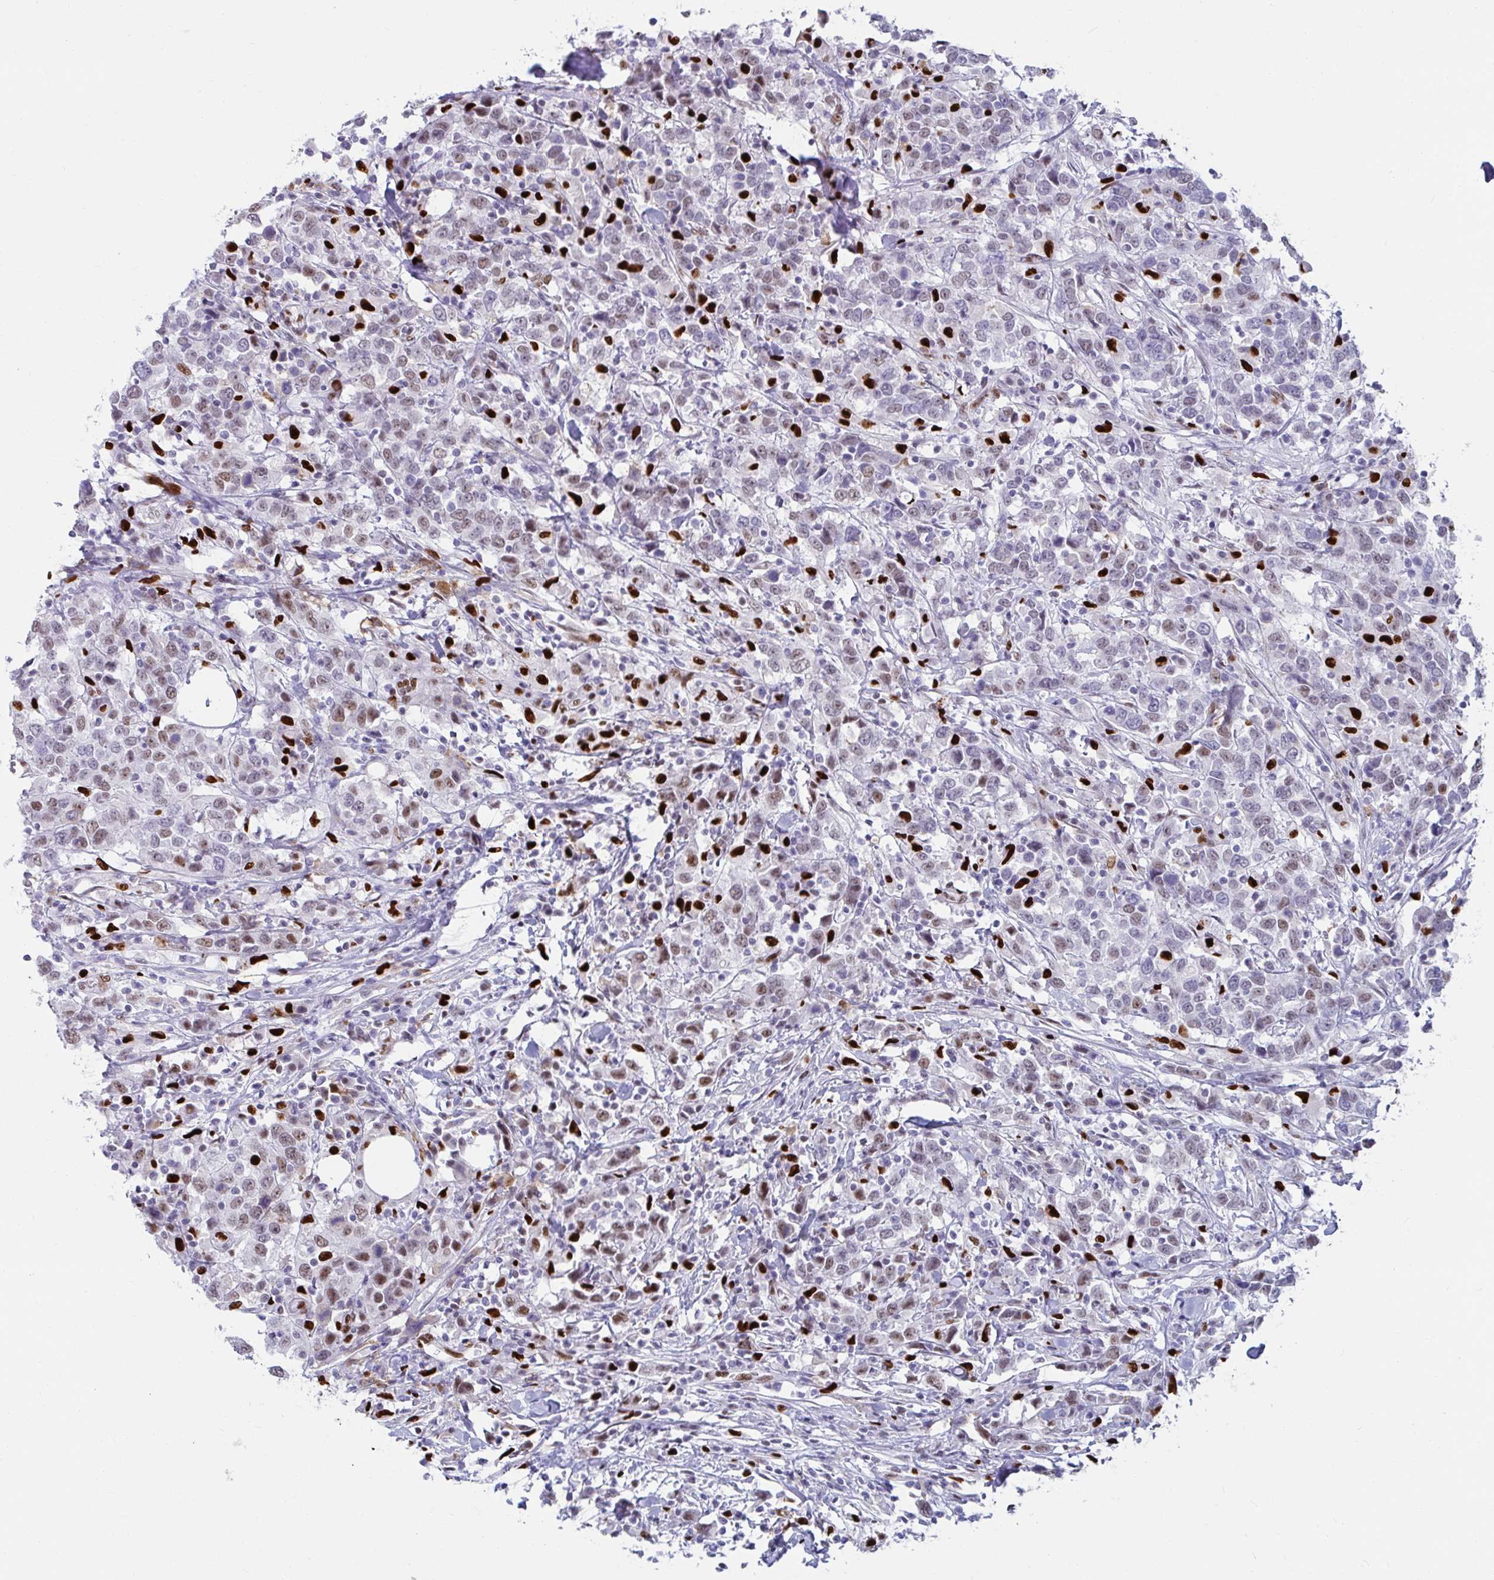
{"staining": {"intensity": "moderate", "quantity": "25%-75%", "location": "nuclear"}, "tissue": "urothelial cancer", "cell_type": "Tumor cells", "image_type": "cancer", "snomed": [{"axis": "morphology", "description": "Urothelial carcinoma, High grade"}, {"axis": "topography", "description": "Urinary bladder"}], "caption": "The image reveals a brown stain indicating the presence of a protein in the nuclear of tumor cells in urothelial cancer.", "gene": "ZNF586", "patient": {"sex": "male", "age": 61}}